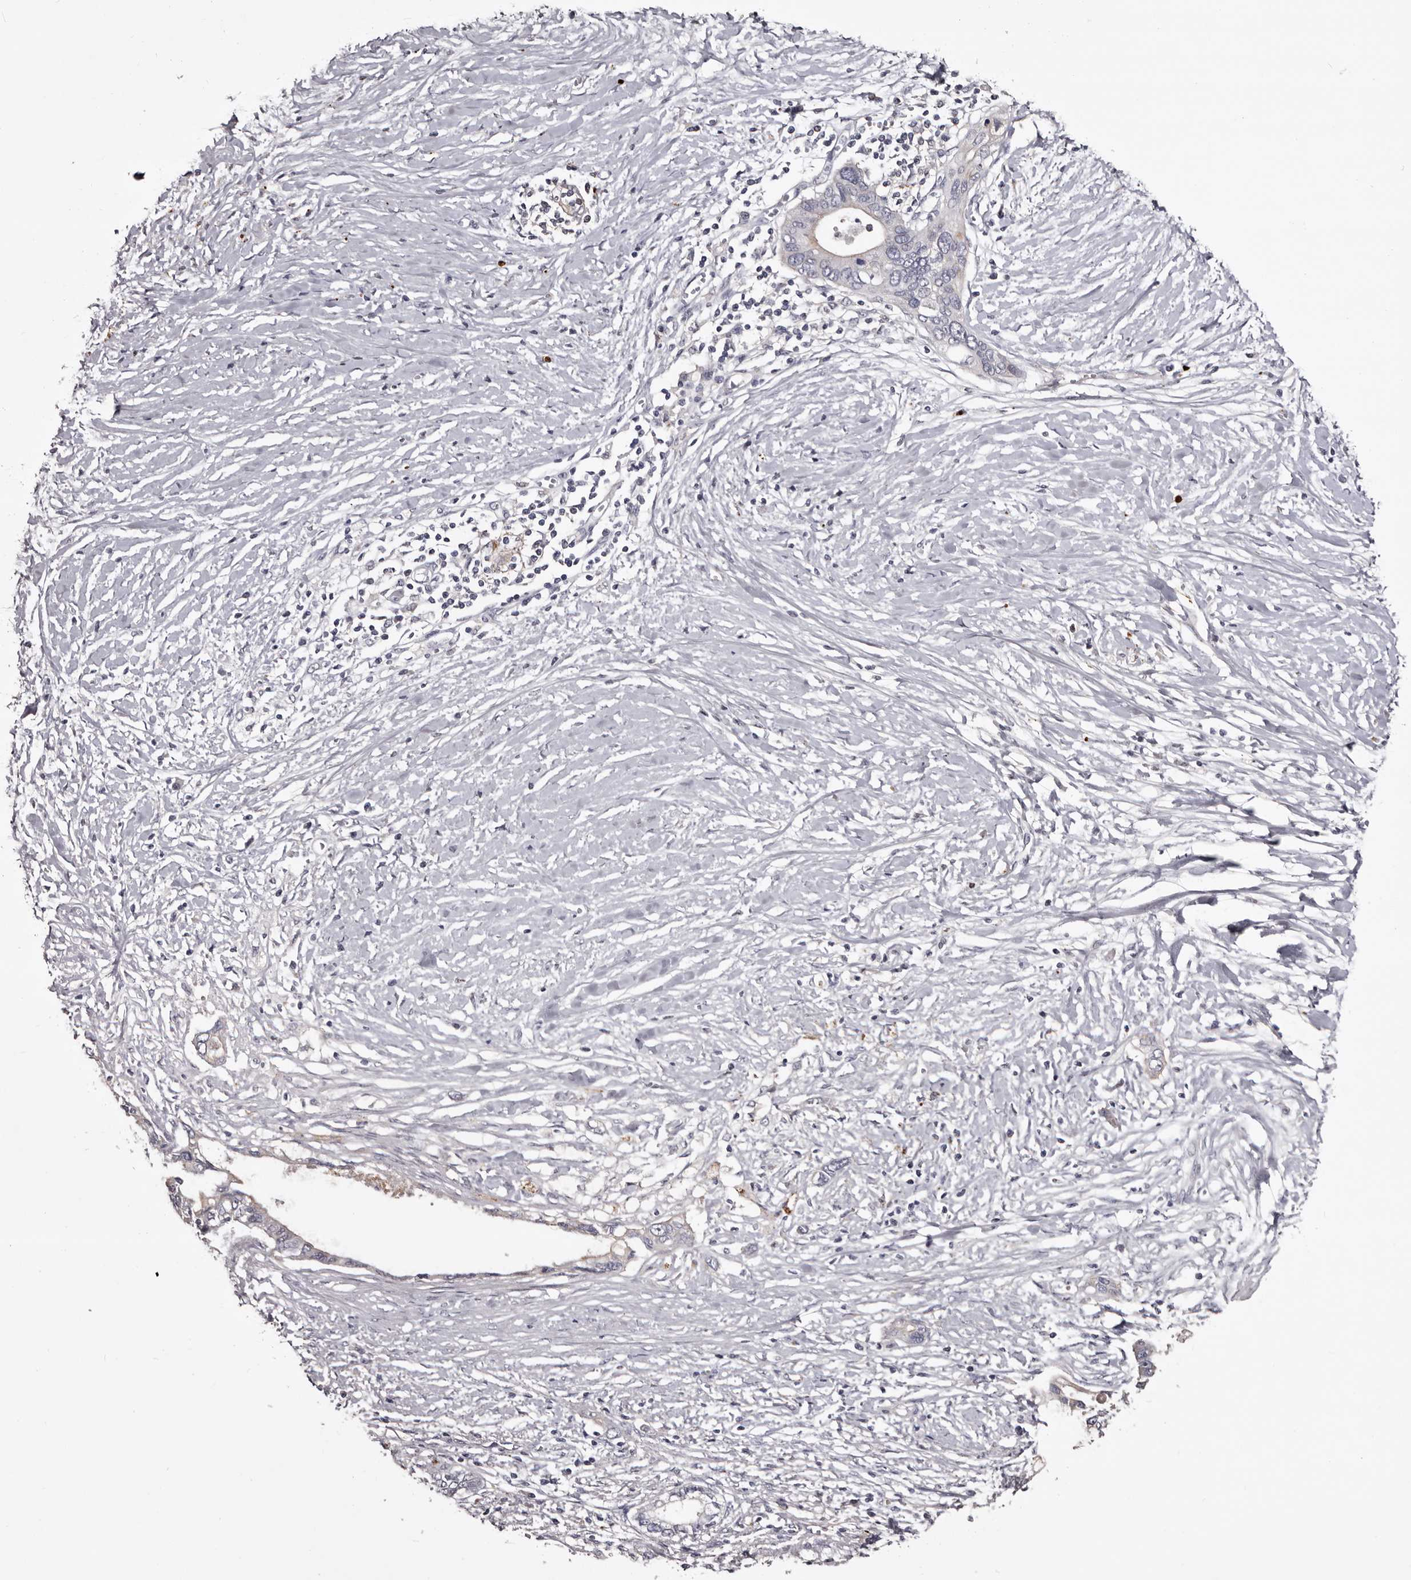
{"staining": {"intensity": "negative", "quantity": "none", "location": "none"}, "tissue": "pancreatic cancer", "cell_type": "Tumor cells", "image_type": "cancer", "snomed": [{"axis": "morphology", "description": "Normal tissue, NOS"}, {"axis": "morphology", "description": "Adenocarcinoma, NOS"}, {"axis": "topography", "description": "Pancreas"}, {"axis": "topography", "description": "Peripheral nerve tissue"}], "caption": "This micrograph is of adenocarcinoma (pancreatic) stained with immunohistochemistry (IHC) to label a protein in brown with the nuclei are counter-stained blue. There is no expression in tumor cells. (DAB immunohistochemistry visualized using brightfield microscopy, high magnification).", "gene": "SLC10A4", "patient": {"sex": "male", "age": 59}}